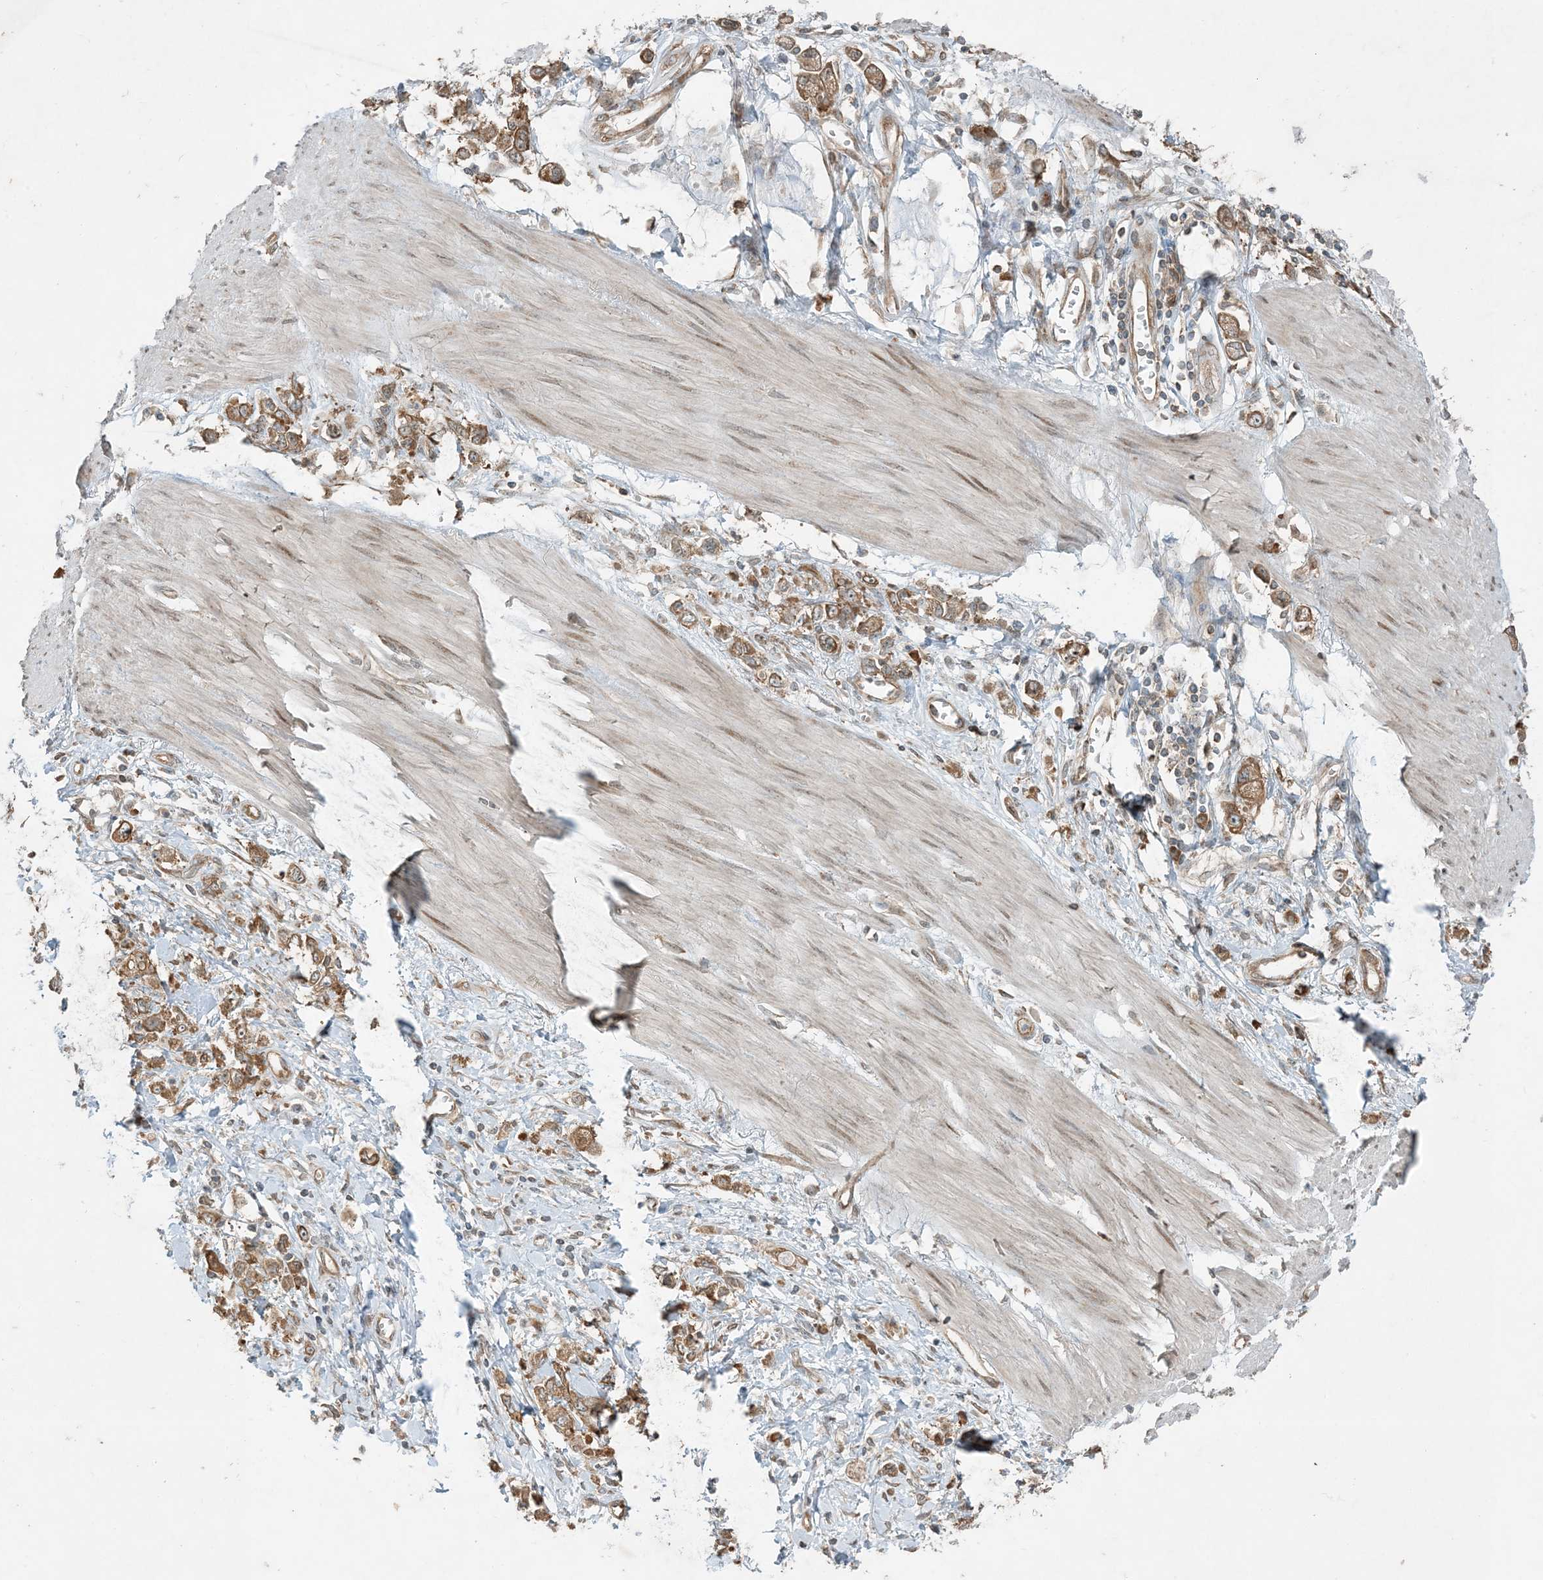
{"staining": {"intensity": "moderate", "quantity": ">75%", "location": "cytoplasmic/membranous"}, "tissue": "stomach cancer", "cell_type": "Tumor cells", "image_type": "cancer", "snomed": [{"axis": "morphology", "description": "Adenocarcinoma, NOS"}, {"axis": "topography", "description": "Stomach"}], "caption": "Protein staining demonstrates moderate cytoplasmic/membranous expression in about >75% of tumor cells in adenocarcinoma (stomach).", "gene": "COMMD8", "patient": {"sex": "female", "age": 76}}